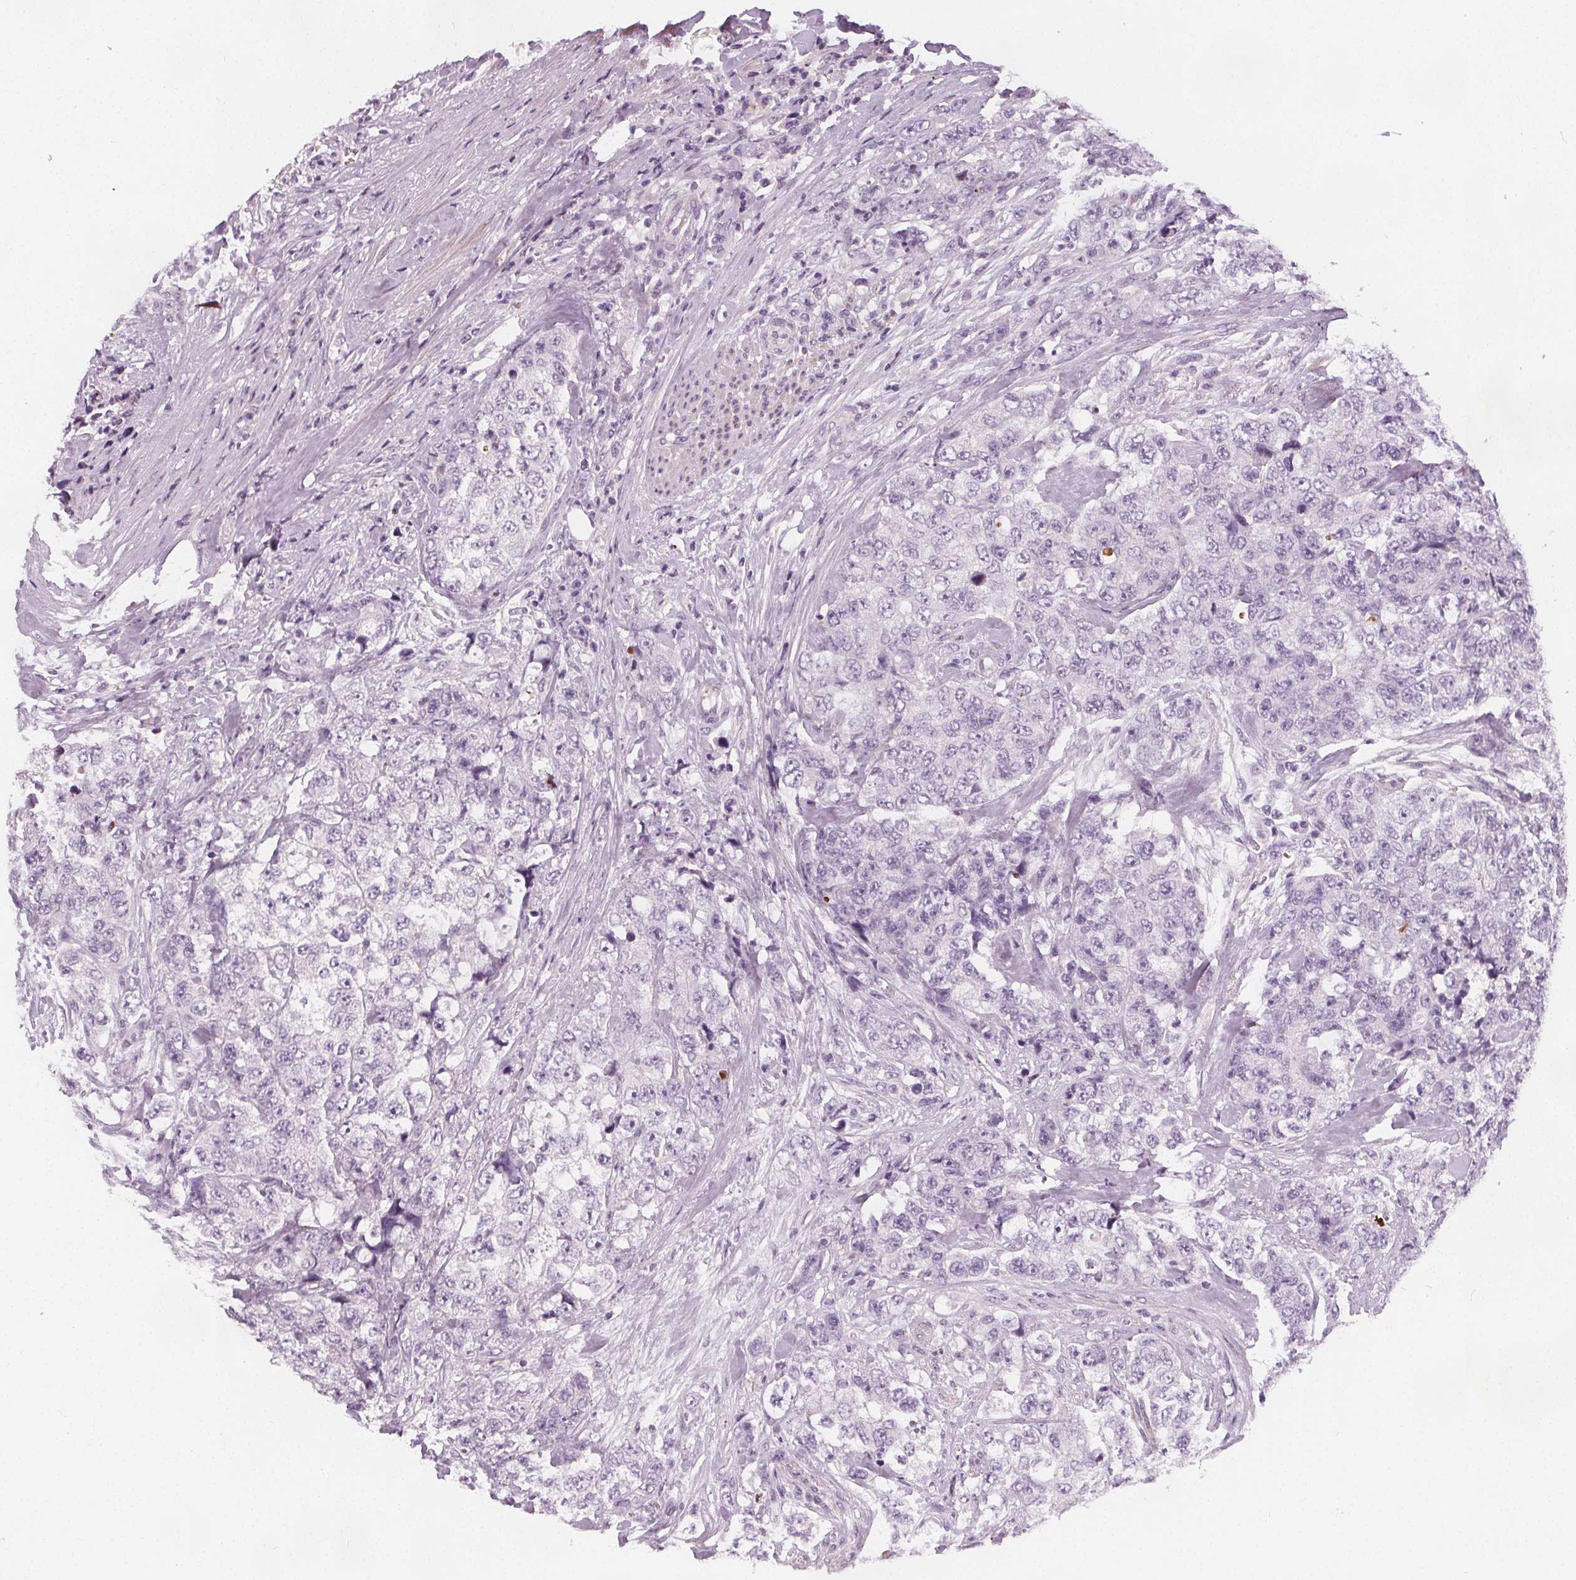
{"staining": {"intensity": "negative", "quantity": "none", "location": "none"}, "tissue": "urothelial cancer", "cell_type": "Tumor cells", "image_type": "cancer", "snomed": [{"axis": "morphology", "description": "Urothelial carcinoma, High grade"}, {"axis": "topography", "description": "Urinary bladder"}], "caption": "IHC of high-grade urothelial carcinoma displays no staining in tumor cells.", "gene": "SLC5A12", "patient": {"sex": "female", "age": 78}}